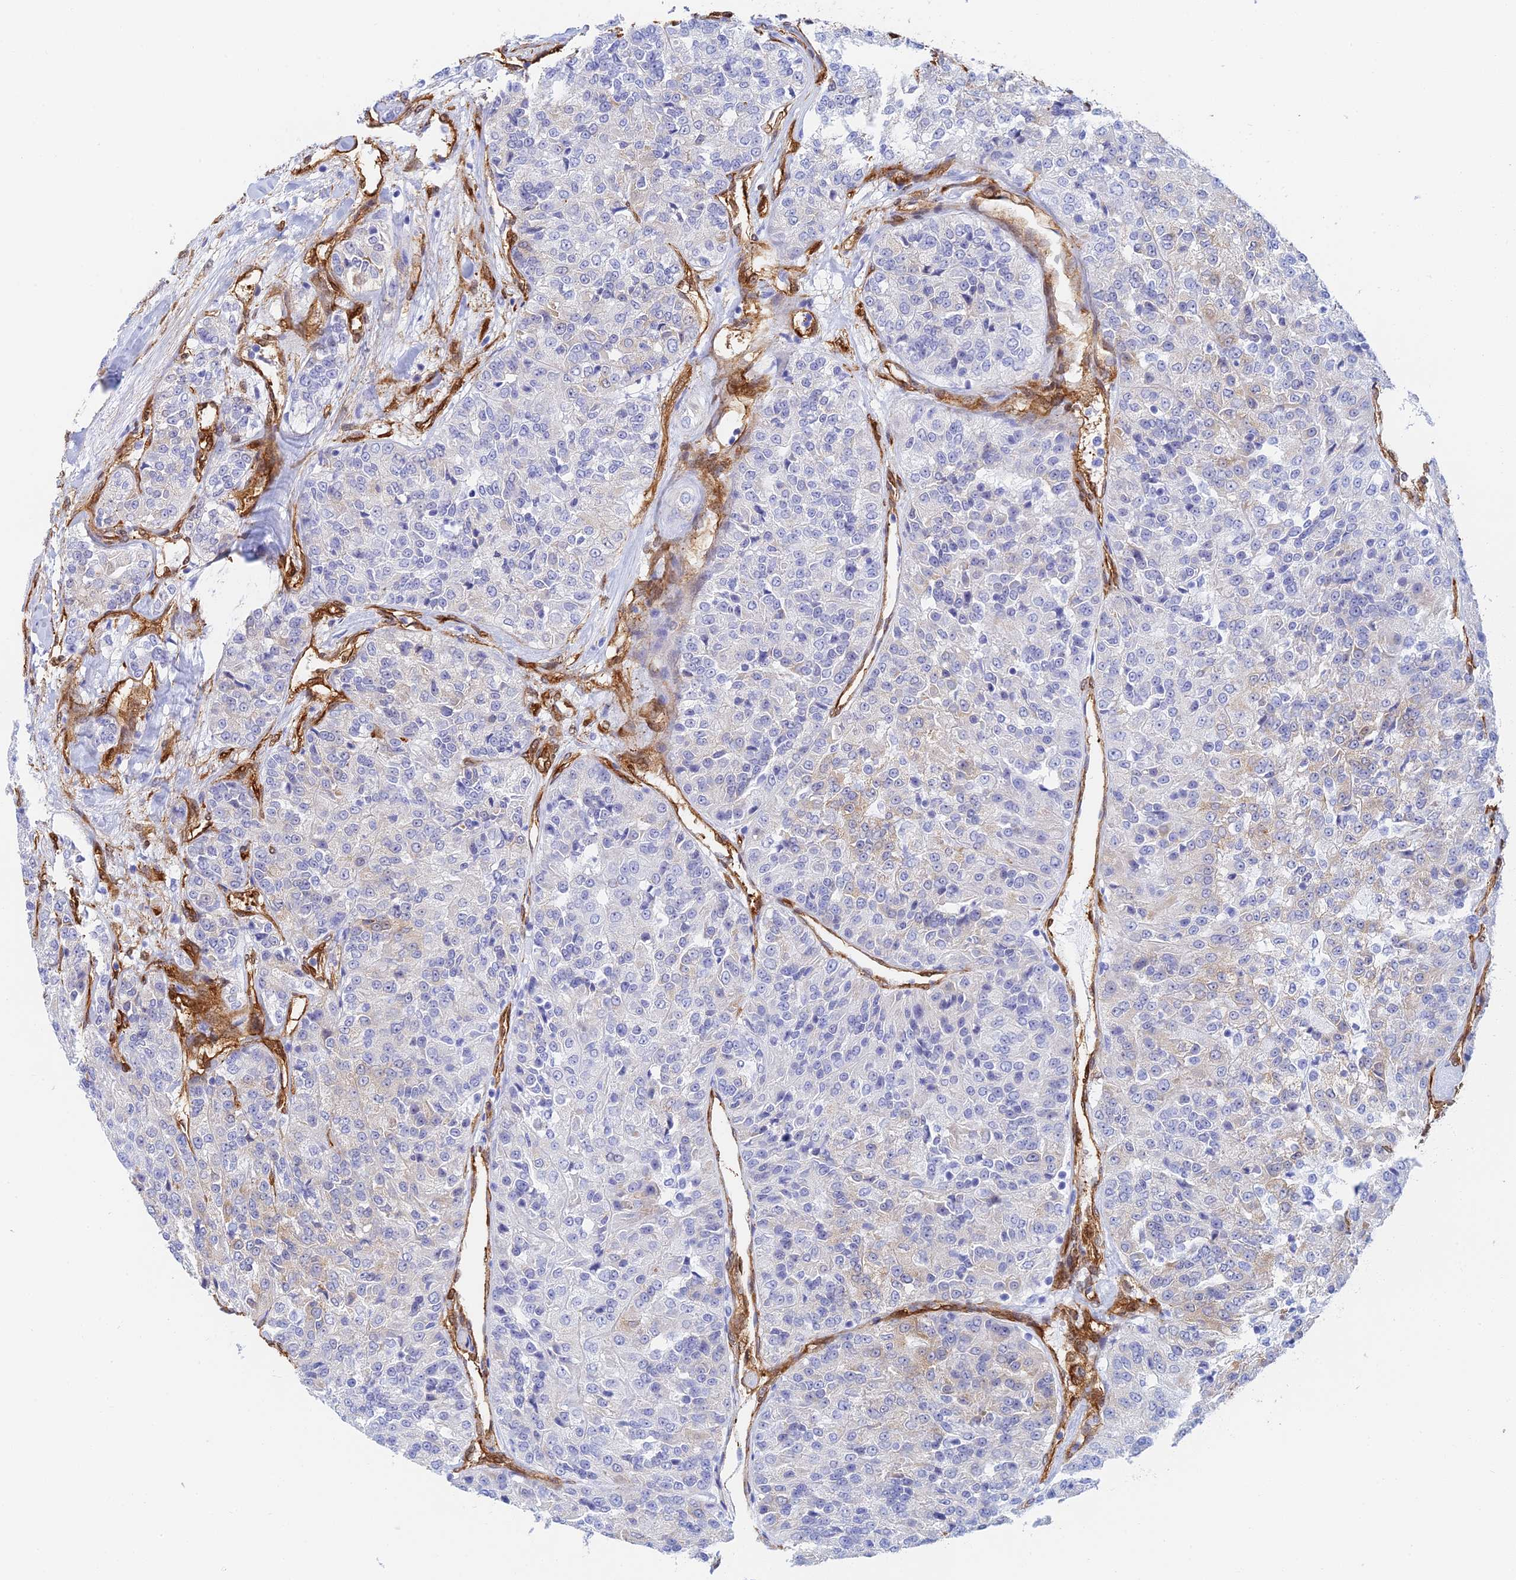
{"staining": {"intensity": "weak", "quantity": "<25%", "location": "cytoplasmic/membranous"}, "tissue": "renal cancer", "cell_type": "Tumor cells", "image_type": "cancer", "snomed": [{"axis": "morphology", "description": "Adenocarcinoma, NOS"}, {"axis": "topography", "description": "Kidney"}], "caption": "DAB immunohistochemical staining of adenocarcinoma (renal) displays no significant staining in tumor cells.", "gene": "CRIP2", "patient": {"sex": "female", "age": 63}}